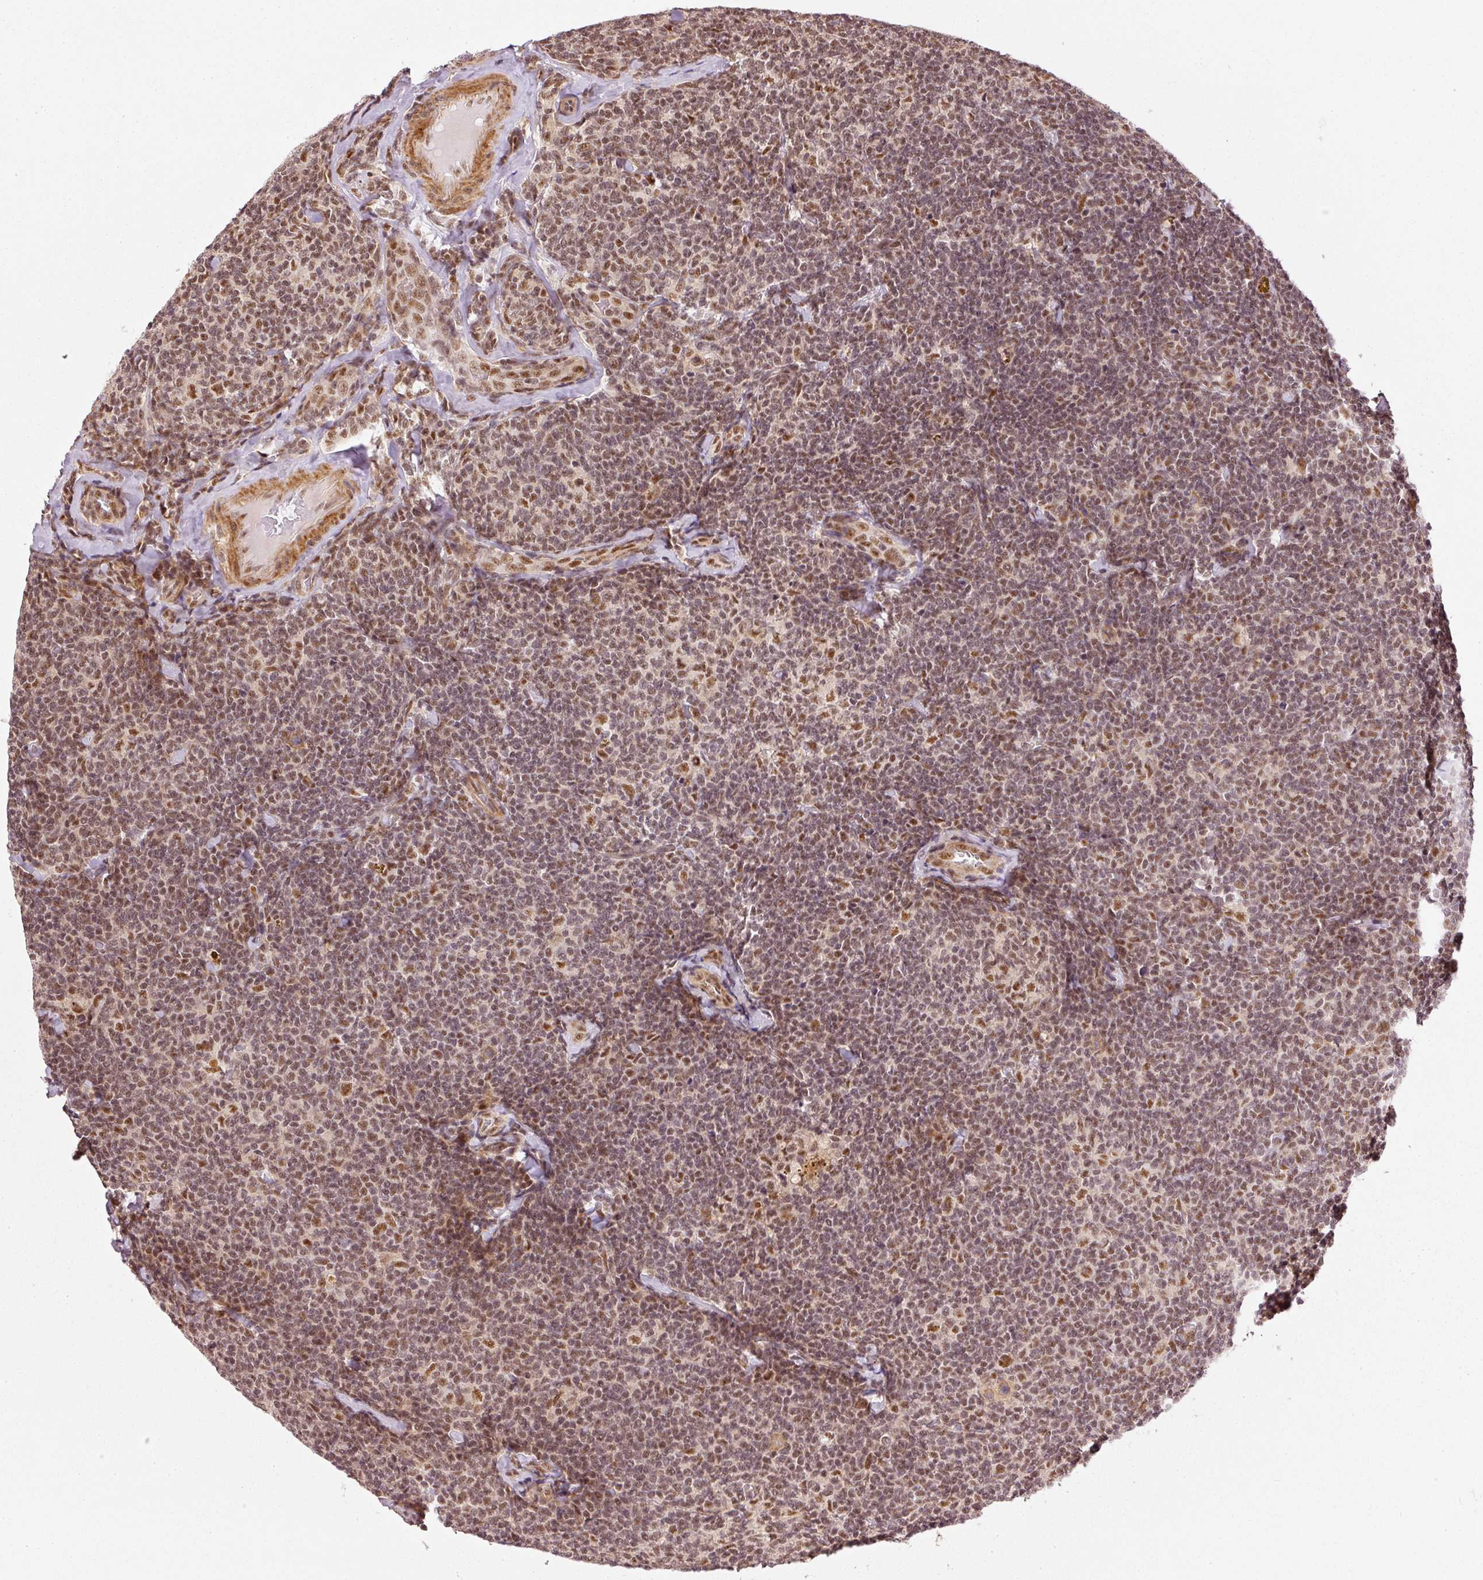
{"staining": {"intensity": "moderate", "quantity": "25%-75%", "location": "nuclear"}, "tissue": "lymphoma", "cell_type": "Tumor cells", "image_type": "cancer", "snomed": [{"axis": "morphology", "description": "Malignant lymphoma, non-Hodgkin's type, Low grade"}, {"axis": "topography", "description": "Lymph node"}], "caption": "The photomicrograph exhibits a brown stain indicating the presence of a protein in the nuclear of tumor cells in lymphoma.", "gene": "THOC6", "patient": {"sex": "female", "age": 56}}